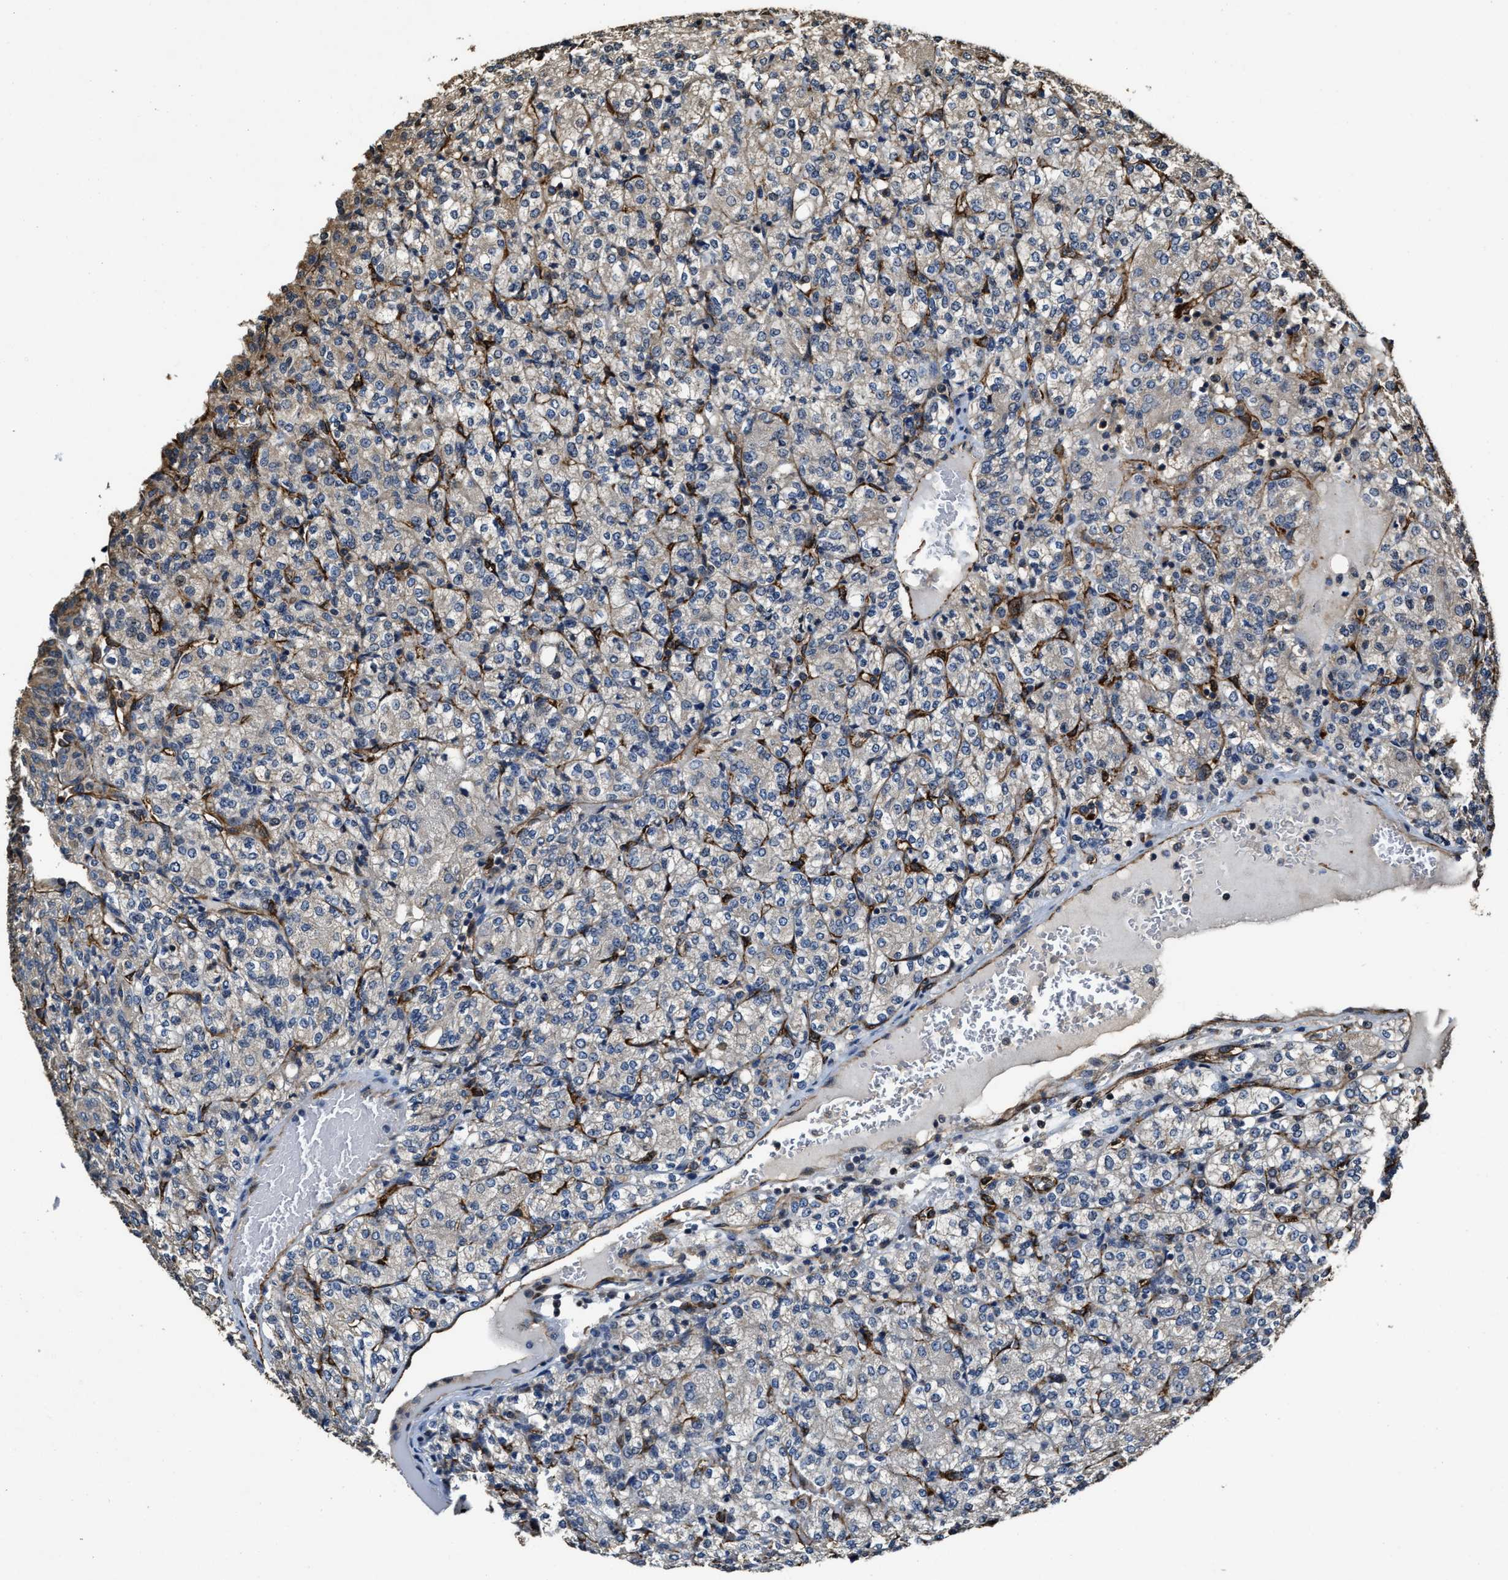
{"staining": {"intensity": "weak", "quantity": "<25%", "location": "cytoplasmic/membranous"}, "tissue": "renal cancer", "cell_type": "Tumor cells", "image_type": "cancer", "snomed": [{"axis": "morphology", "description": "Adenocarcinoma, NOS"}, {"axis": "topography", "description": "Kidney"}], "caption": "This is an IHC photomicrograph of human adenocarcinoma (renal). There is no expression in tumor cells.", "gene": "GFRA3", "patient": {"sex": "male", "age": 77}}